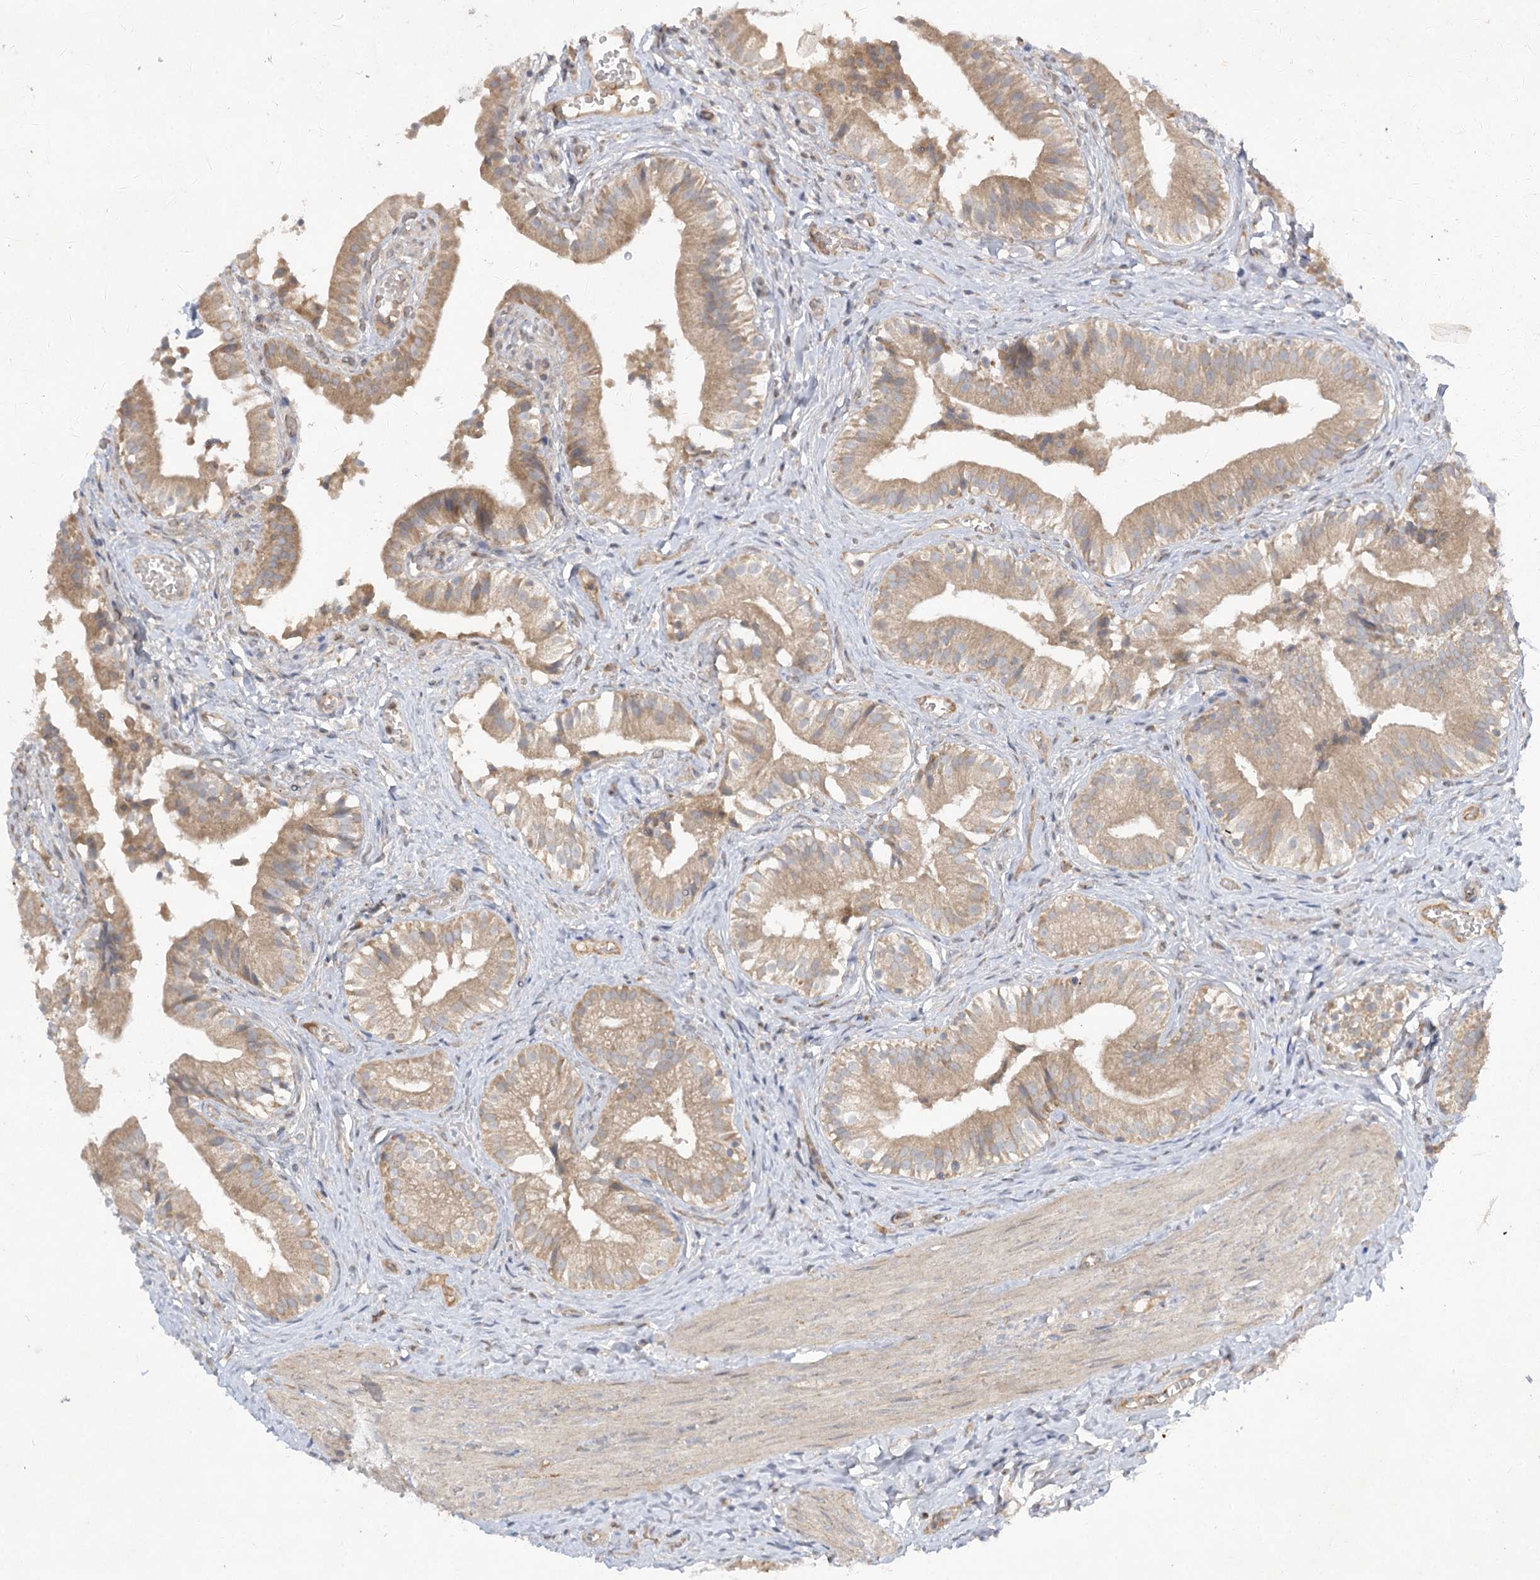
{"staining": {"intensity": "moderate", "quantity": ">75%", "location": "cytoplasmic/membranous"}, "tissue": "gallbladder", "cell_type": "Glandular cells", "image_type": "normal", "snomed": [{"axis": "morphology", "description": "Normal tissue, NOS"}, {"axis": "topography", "description": "Gallbladder"}], "caption": "Immunohistochemical staining of benign gallbladder demonstrates medium levels of moderate cytoplasmic/membranous expression in about >75% of glandular cells.", "gene": "TRAF3IP1", "patient": {"sex": "female", "age": 47}}